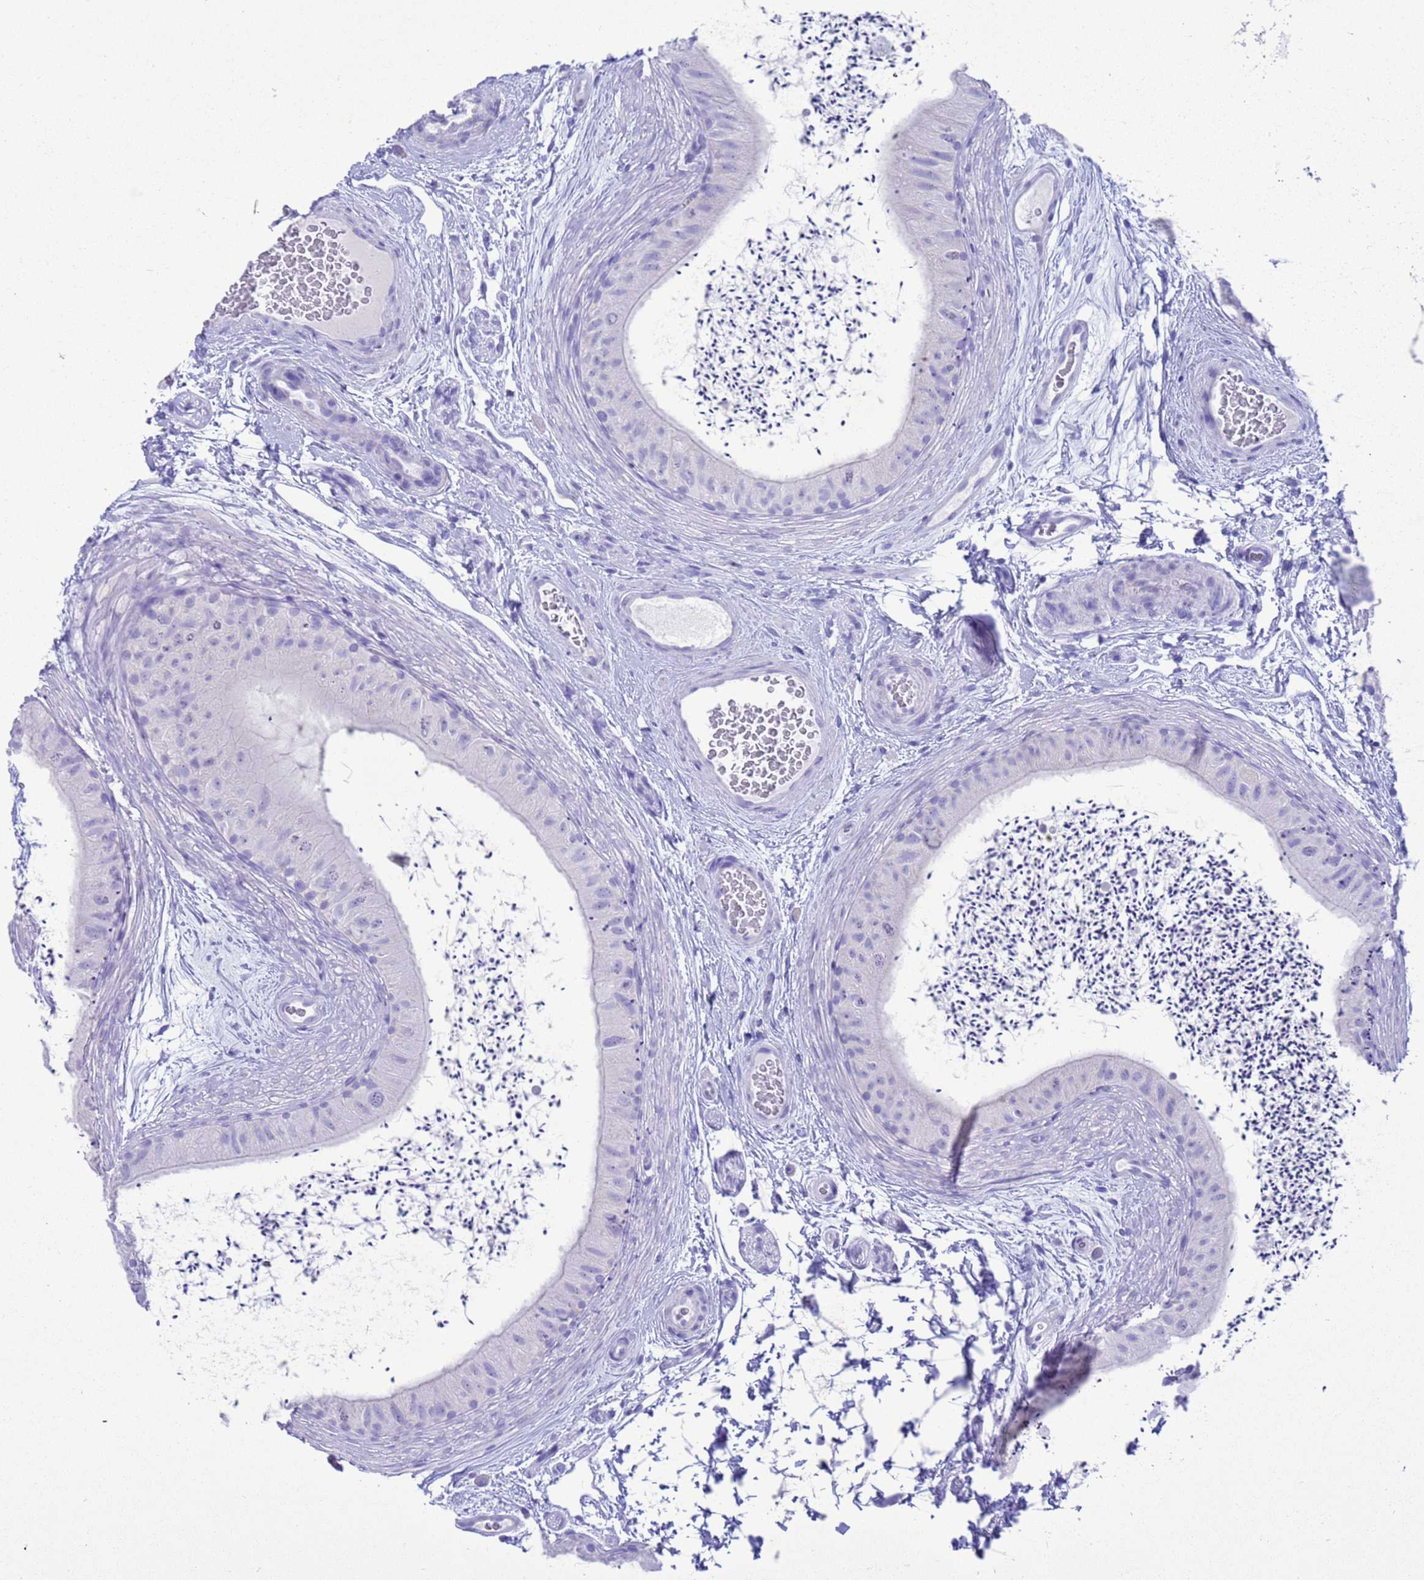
{"staining": {"intensity": "negative", "quantity": "none", "location": "none"}, "tissue": "epididymis", "cell_type": "Glandular cells", "image_type": "normal", "snomed": [{"axis": "morphology", "description": "Normal tissue, NOS"}, {"axis": "topography", "description": "Epididymis"}], "caption": "A photomicrograph of epididymis stained for a protein displays no brown staining in glandular cells.", "gene": "GSTM1", "patient": {"sex": "male", "age": 50}}